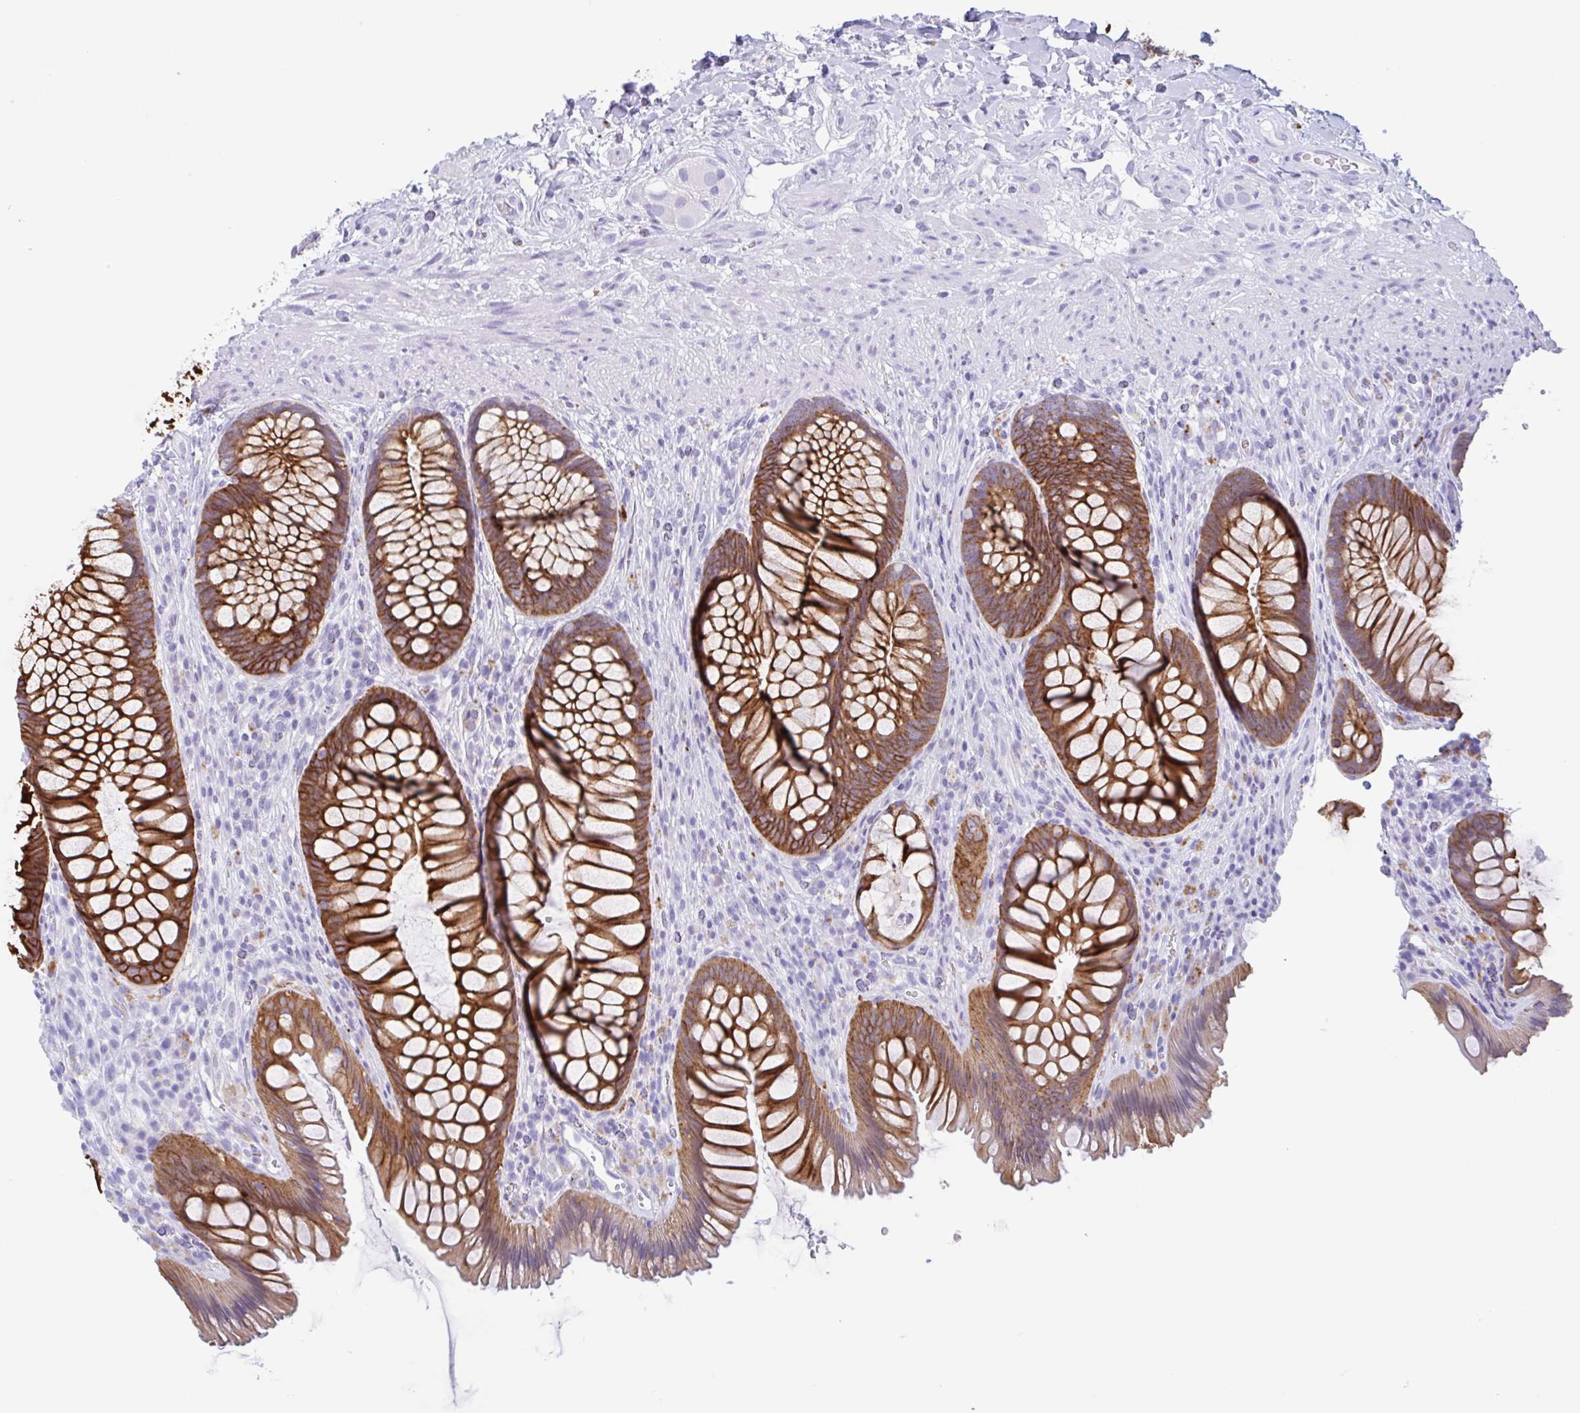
{"staining": {"intensity": "strong", "quantity": ">75%", "location": "cytoplasmic/membranous"}, "tissue": "rectum", "cell_type": "Glandular cells", "image_type": "normal", "snomed": [{"axis": "morphology", "description": "Normal tissue, NOS"}, {"axis": "topography", "description": "Rectum"}], "caption": "Protein positivity by immunohistochemistry (IHC) exhibits strong cytoplasmic/membranous staining in approximately >75% of glandular cells in benign rectum. The protein is stained brown, and the nuclei are stained in blue (DAB (3,3'-diaminobenzidine) IHC with brightfield microscopy, high magnification).", "gene": "DTWD2", "patient": {"sex": "male", "age": 53}}